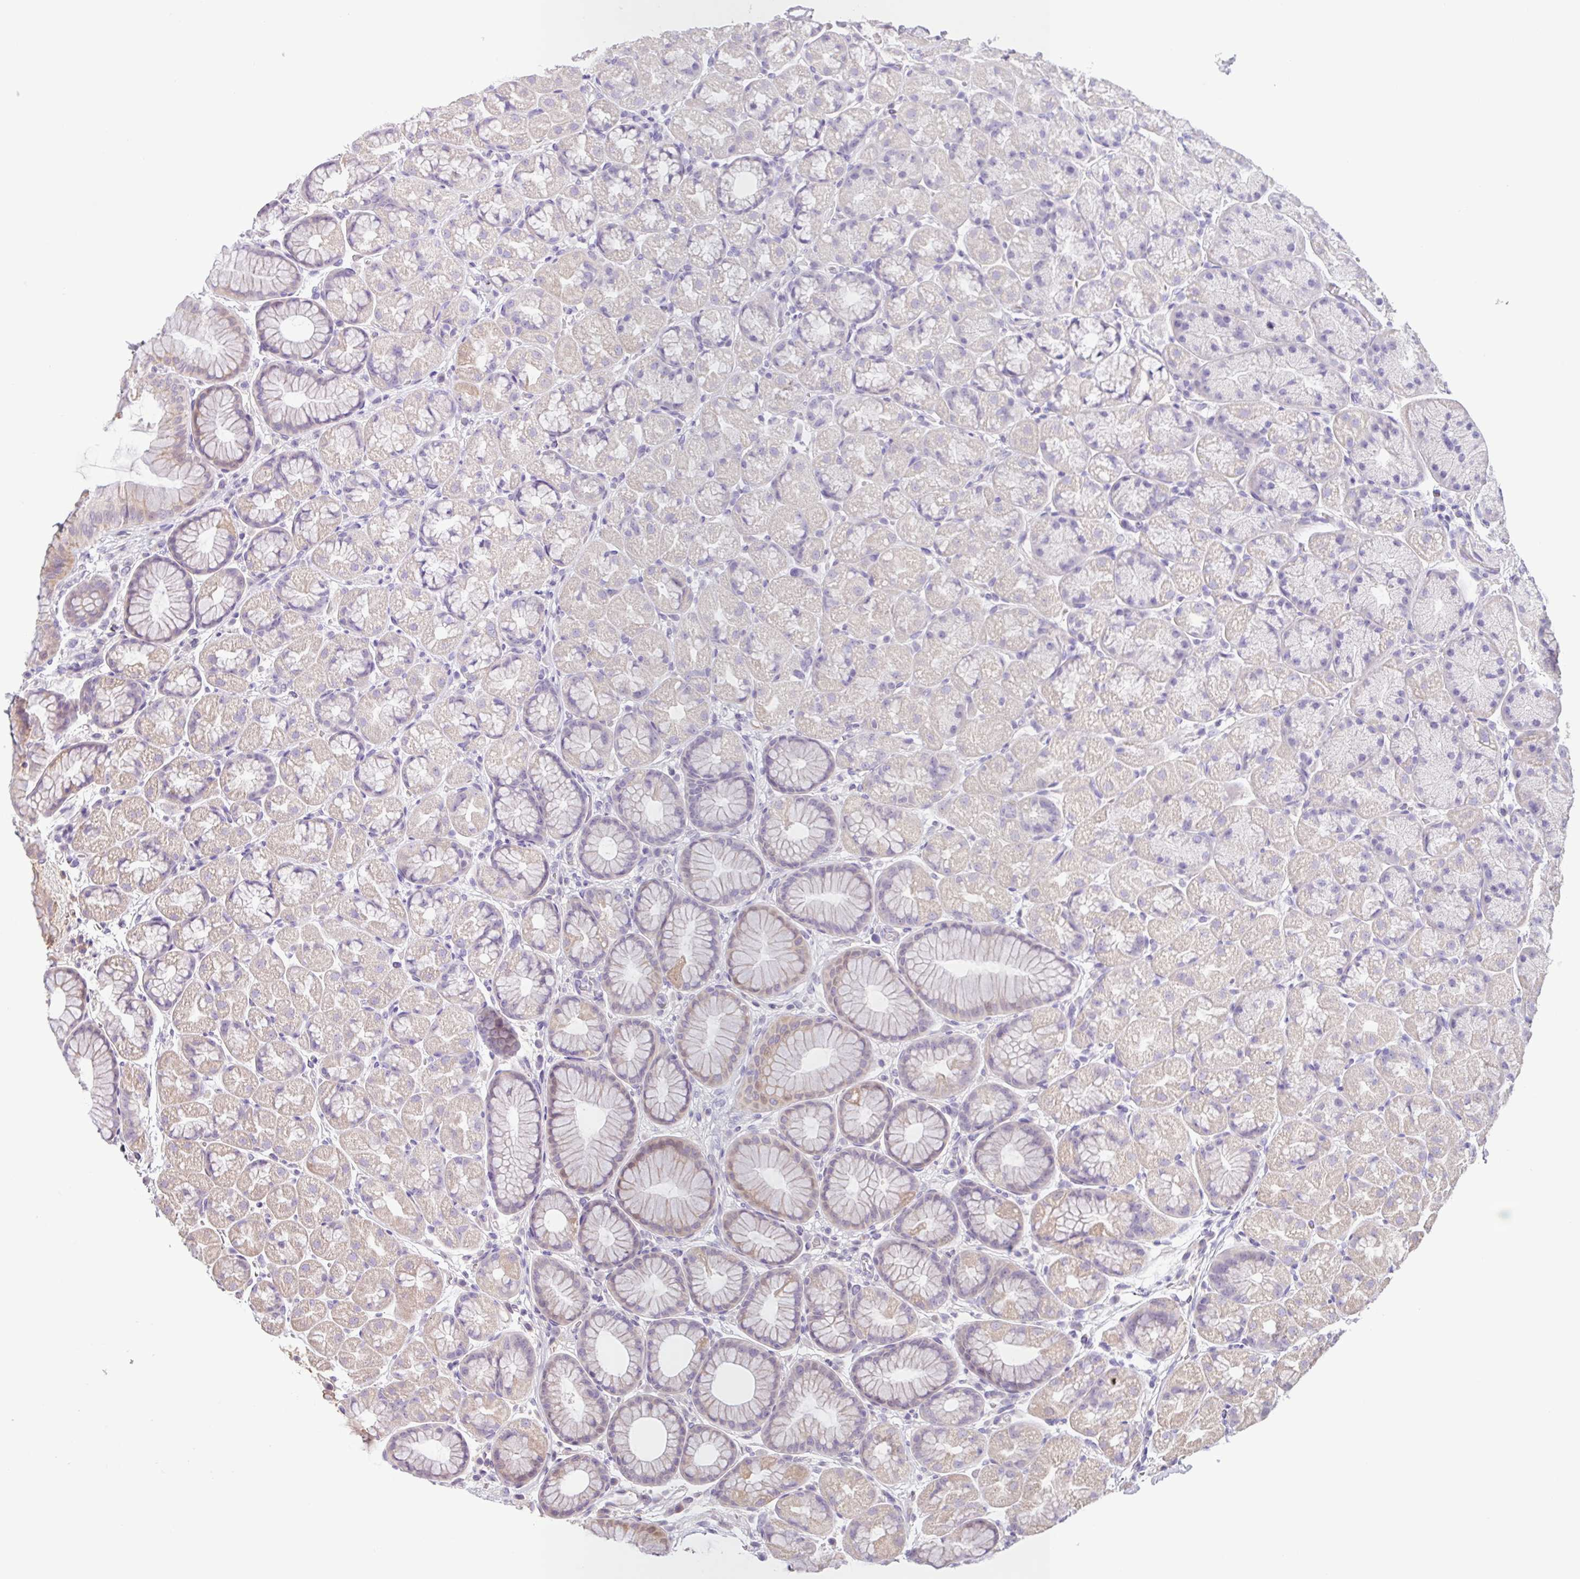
{"staining": {"intensity": "moderate", "quantity": "<25%", "location": "cytoplasmic/membranous"}, "tissue": "stomach", "cell_type": "Glandular cells", "image_type": "normal", "snomed": [{"axis": "morphology", "description": "Normal tissue, NOS"}, {"axis": "topography", "description": "Stomach, lower"}], "caption": "A histopathology image of stomach stained for a protein displays moderate cytoplasmic/membranous brown staining in glandular cells. (DAB = brown stain, brightfield microscopy at high magnification).", "gene": "SFTPB", "patient": {"sex": "male", "age": 67}}